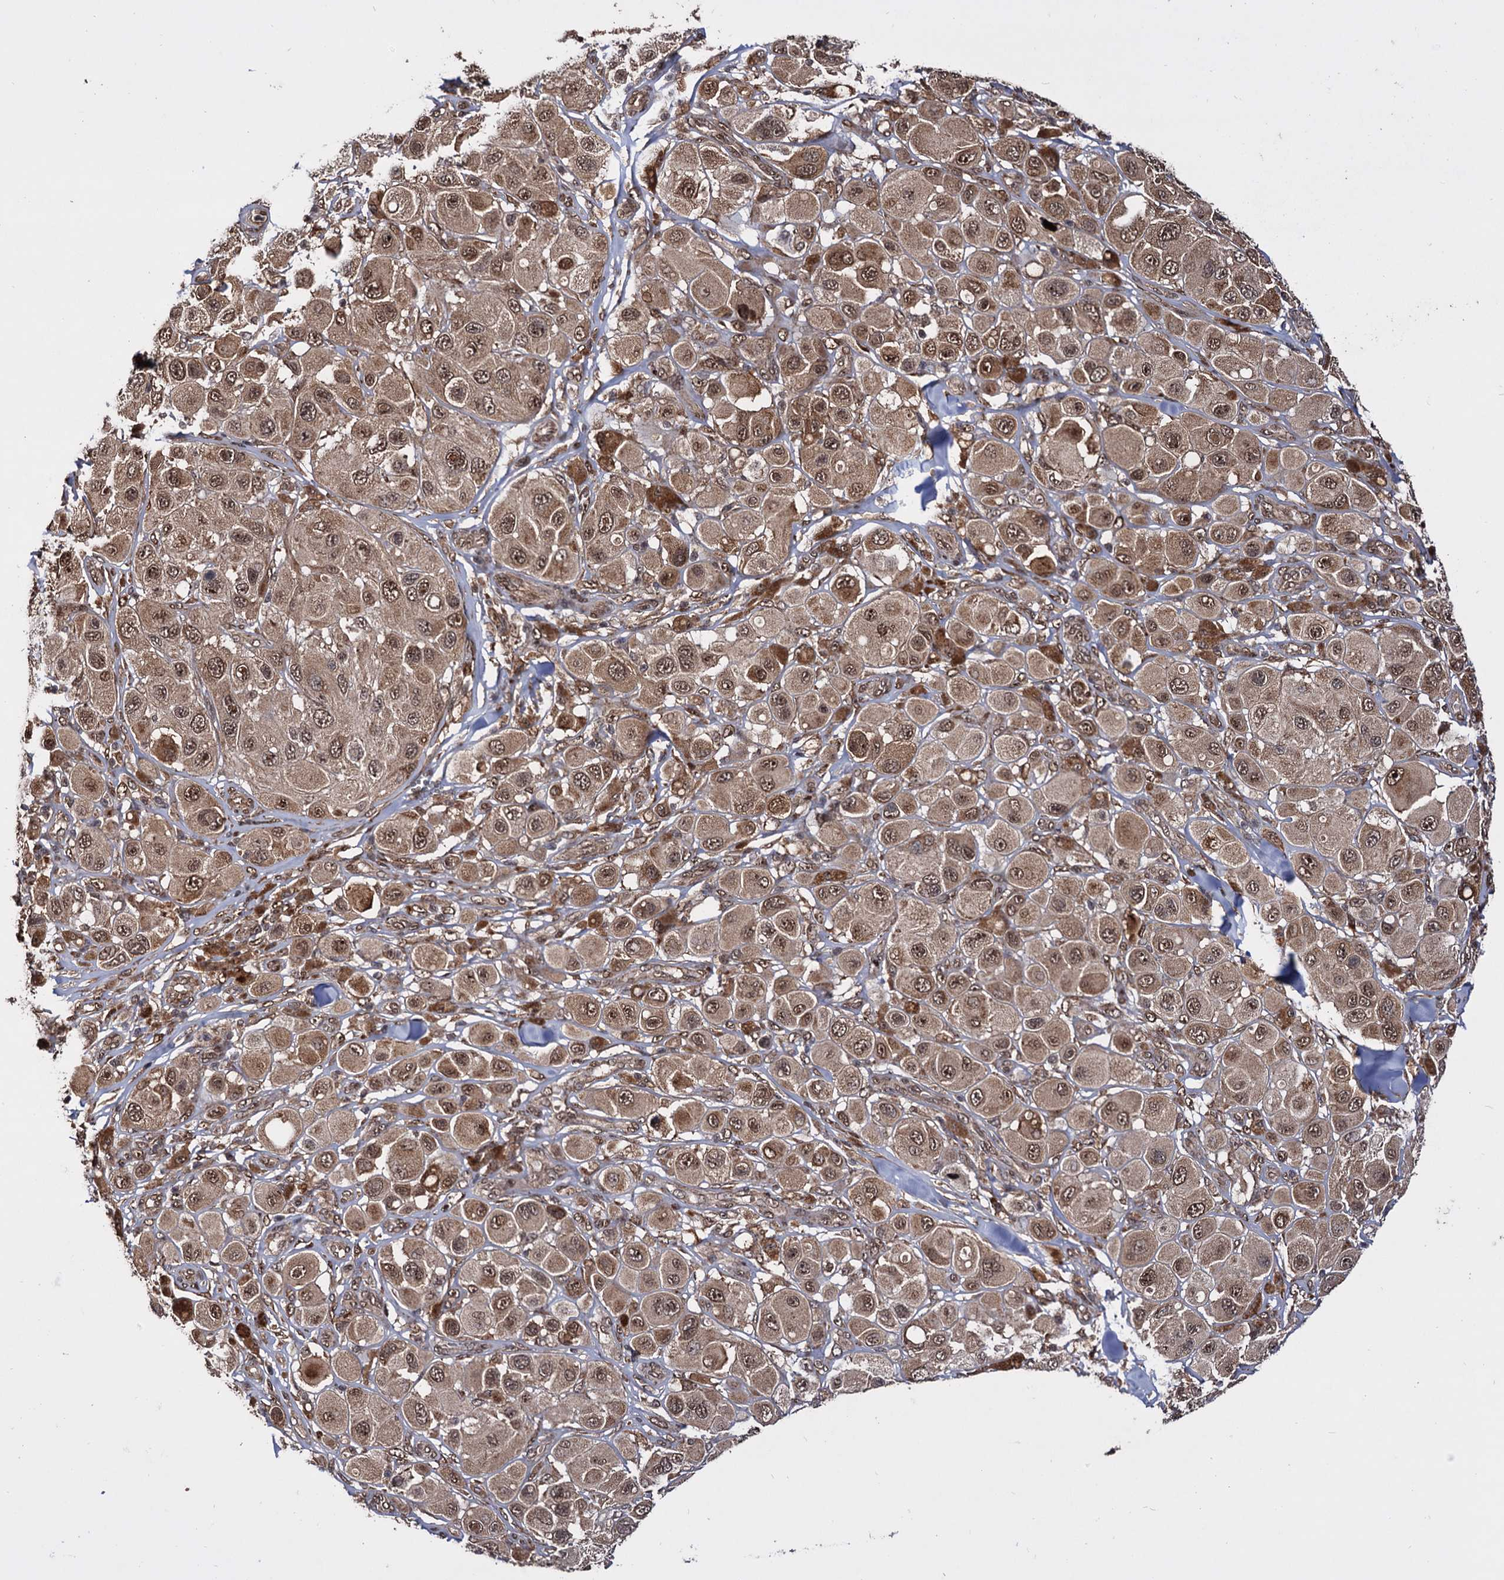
{"staining": {"intensity": "moderate", "quantity": ">75%", "location": "cytoplasmic/membranous,nuclear"}, "tissue": "melanoma", "cell_type": "Tumor cells", "image_type": "cancer", "snomed": [{"axis": "morphology", "description": "Malignant melanoma, Metastatic site"}, {"axis": "topography", "description": "Skin"}], "caption": "There is medium levels of moderate cytoplasmic/membranous and nuclear staining in tumor cells of malignant melanoma (metastatic site), as demonstrated by immunohistochemical staining (brown color).", "gene": "PIGB", "patient": {"sex": "male", "age": 41}}